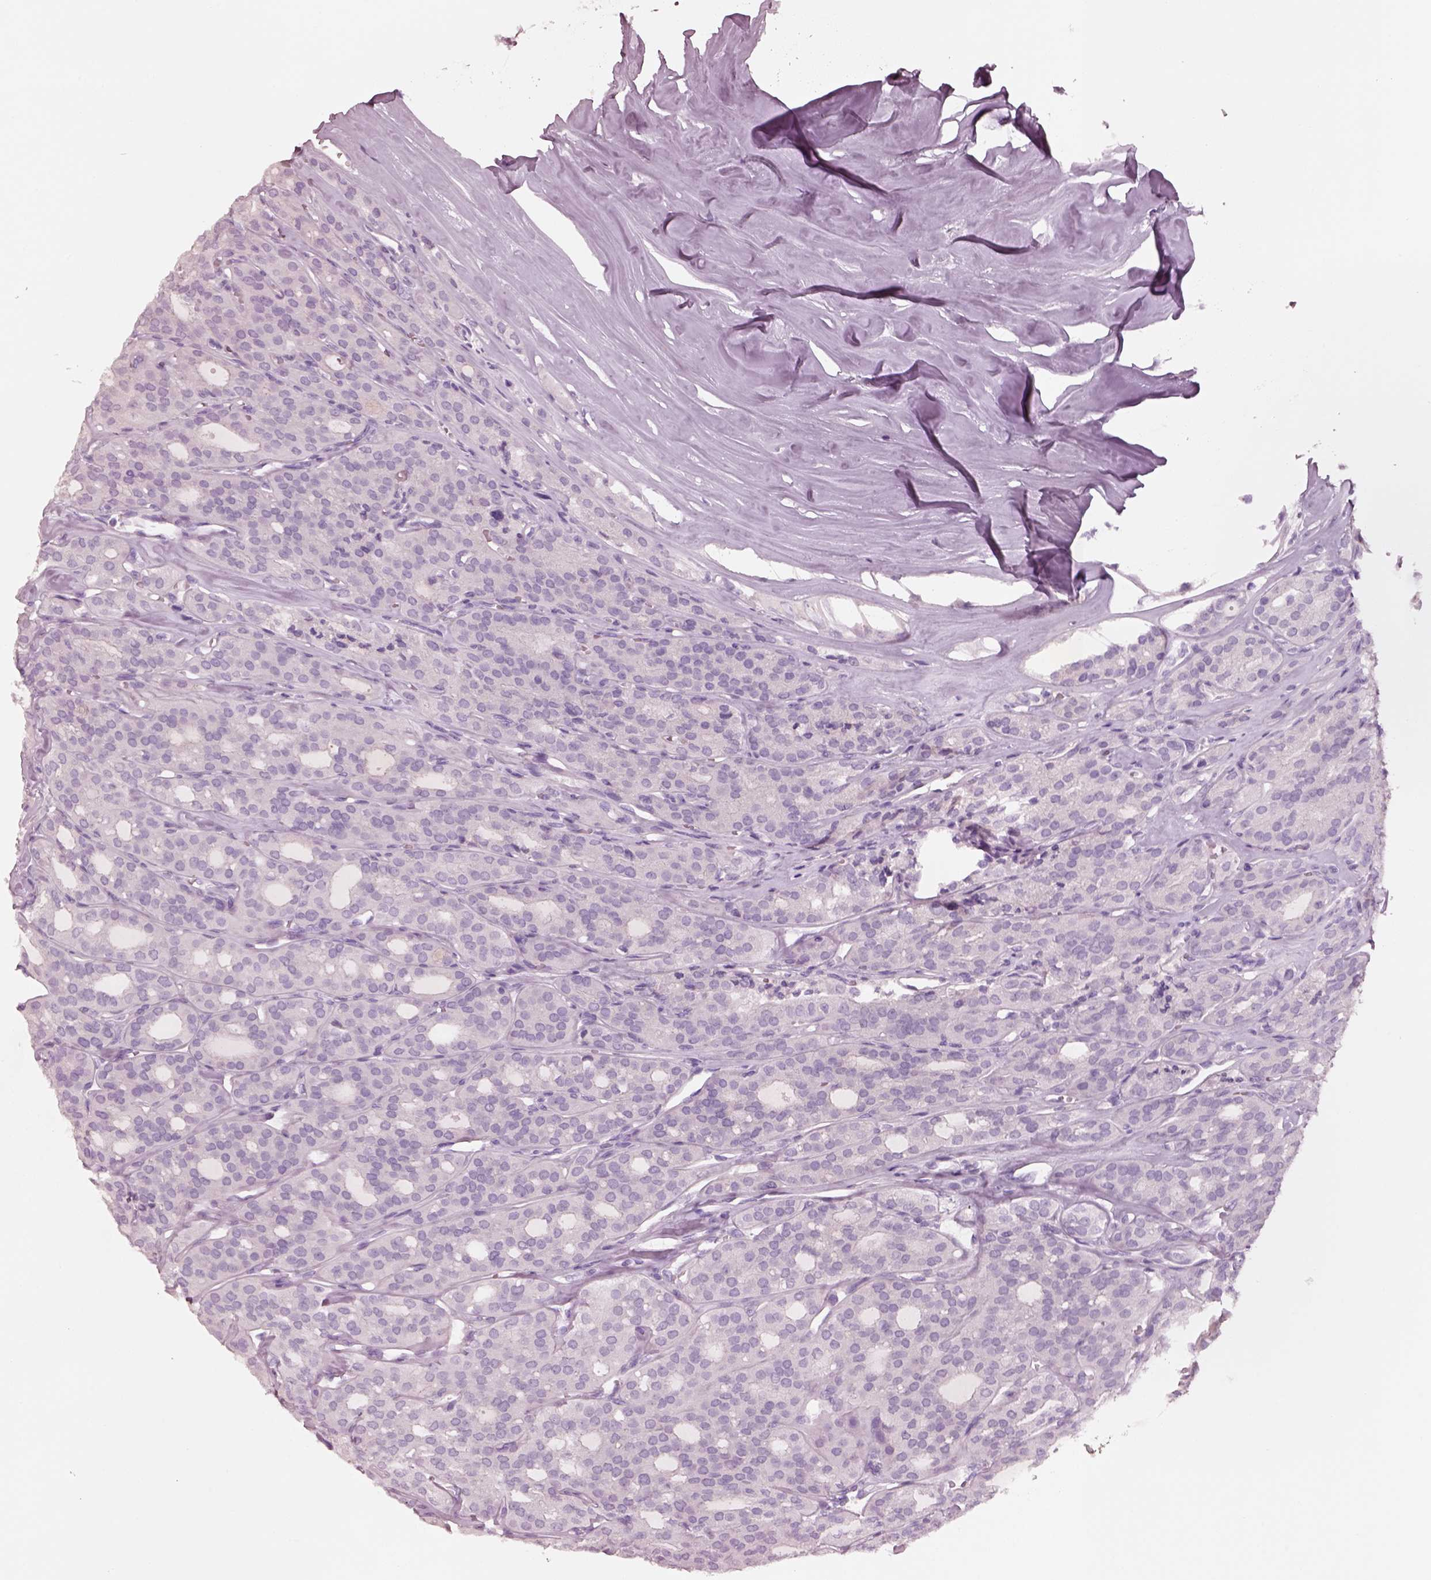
{"staining": {"intensity": "negative", "quantity": "none", "location": "none"}, "tissue": "thyroid cancer", "cell_type": "Tumor cells", "image_type": "cancer", "snomed": [{"axis": "morphology", "description": "Follicular adenoma carcinoma, NOS"}, {"axis": "topography", "description": "Thyroid gland"}], "caption": "Immunohistochemistry (IHC) of human thyroid follicular adenoma carcinoma exhibits no positivity in tumor cells.", "gene": "PNOC", "patient": {"sex": "male", "age": 75}}